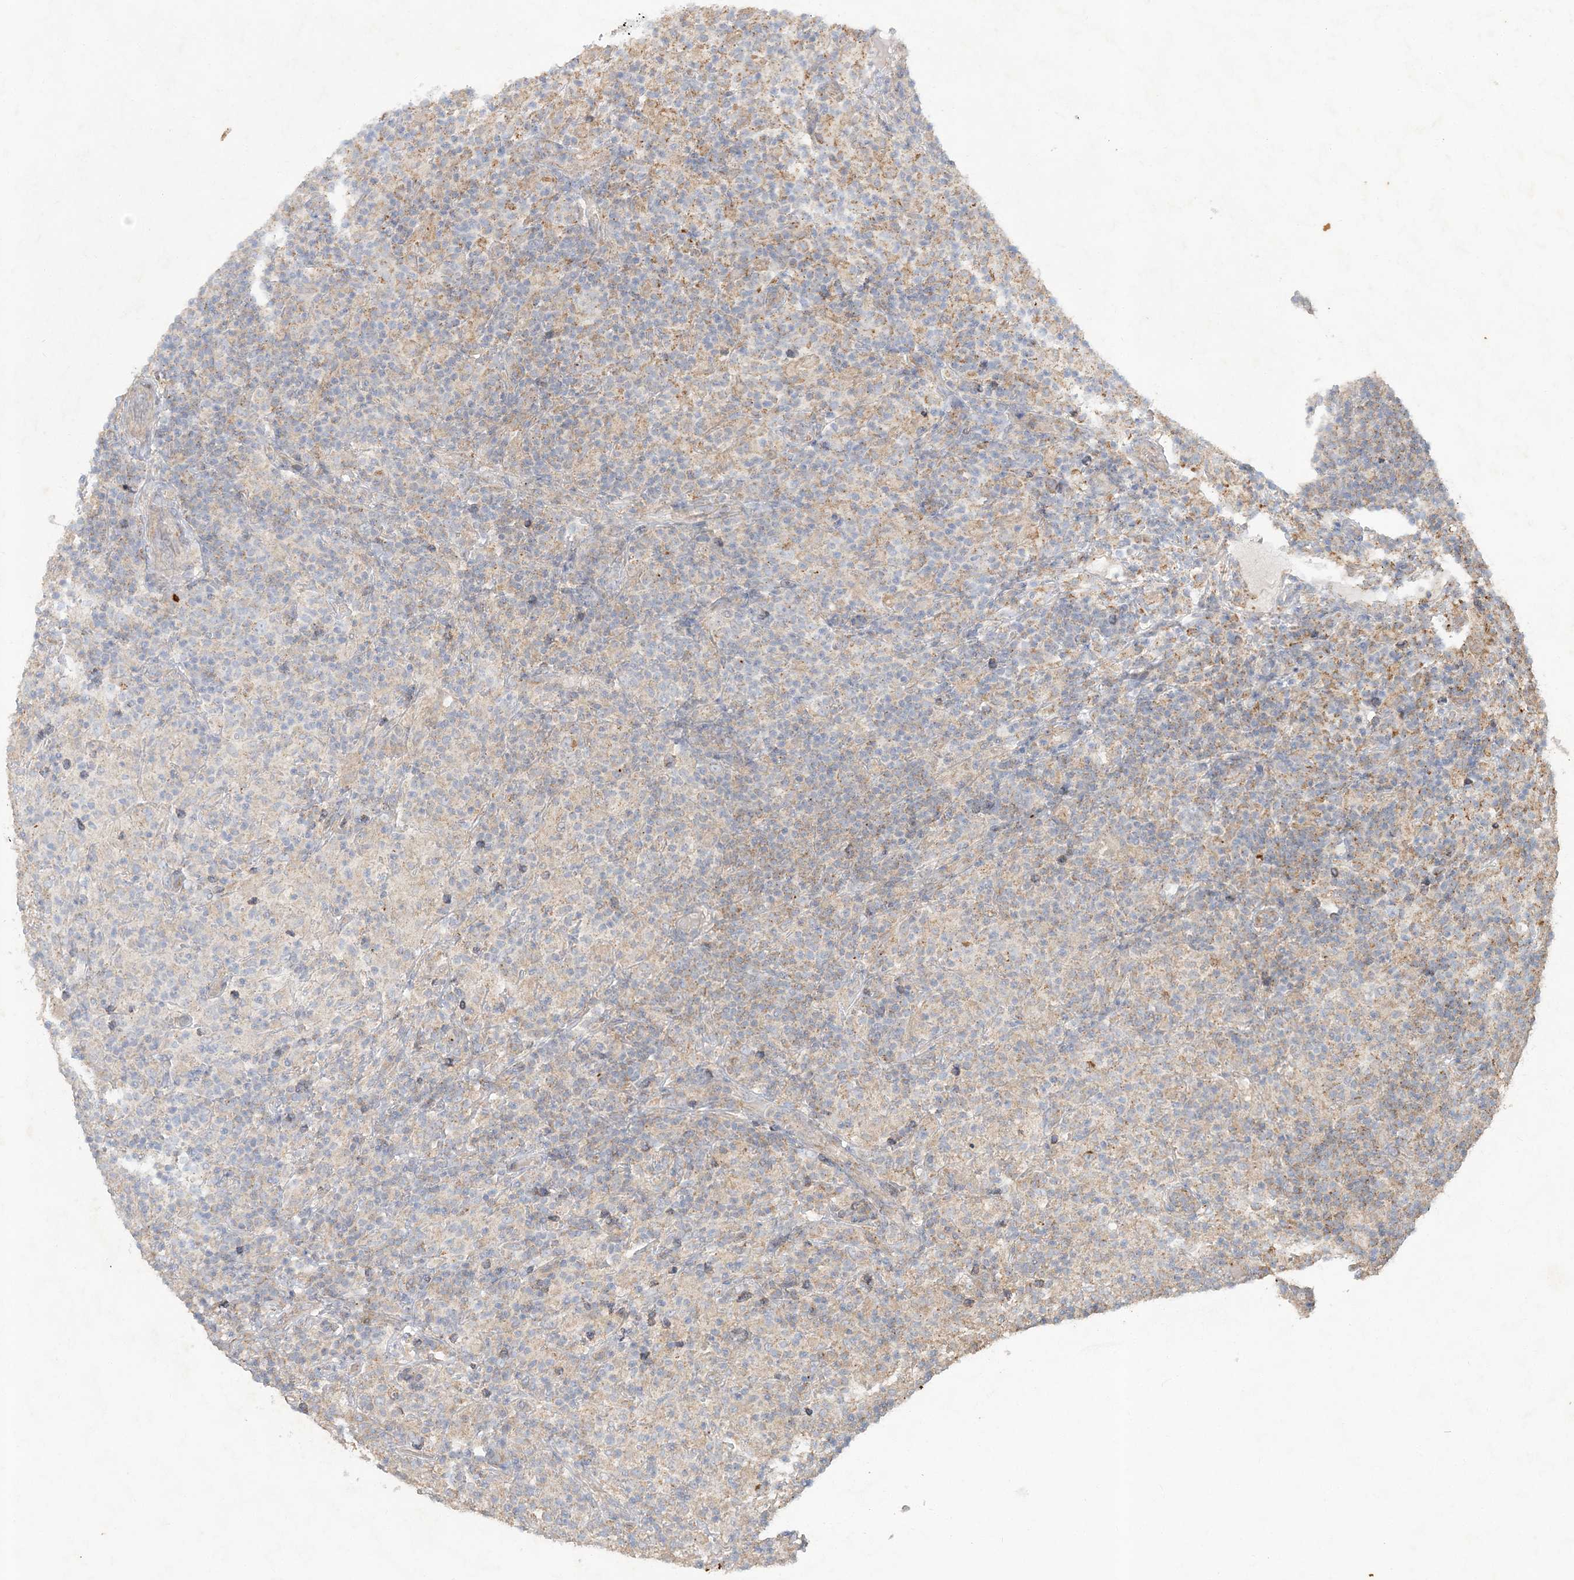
{"staining": {"intensity": "weak", "quantity": "<25%", "location": "cytoplasmic/membranous"}, "tissue": "lymphoma", "cell_type": "Tumor cells", "image_type": "cancer", "snomed": [{"axis": "morphology", "description": "Hodgkin's disease, NOS"}, {"axis": "topography", "description": "Lymph node"}], "caption": "Immunohistochemistry of human lymphoma reveals no staining in tumor cells.", "gene": "RAB14", "patient": {"sex": "male", "age": 70}}